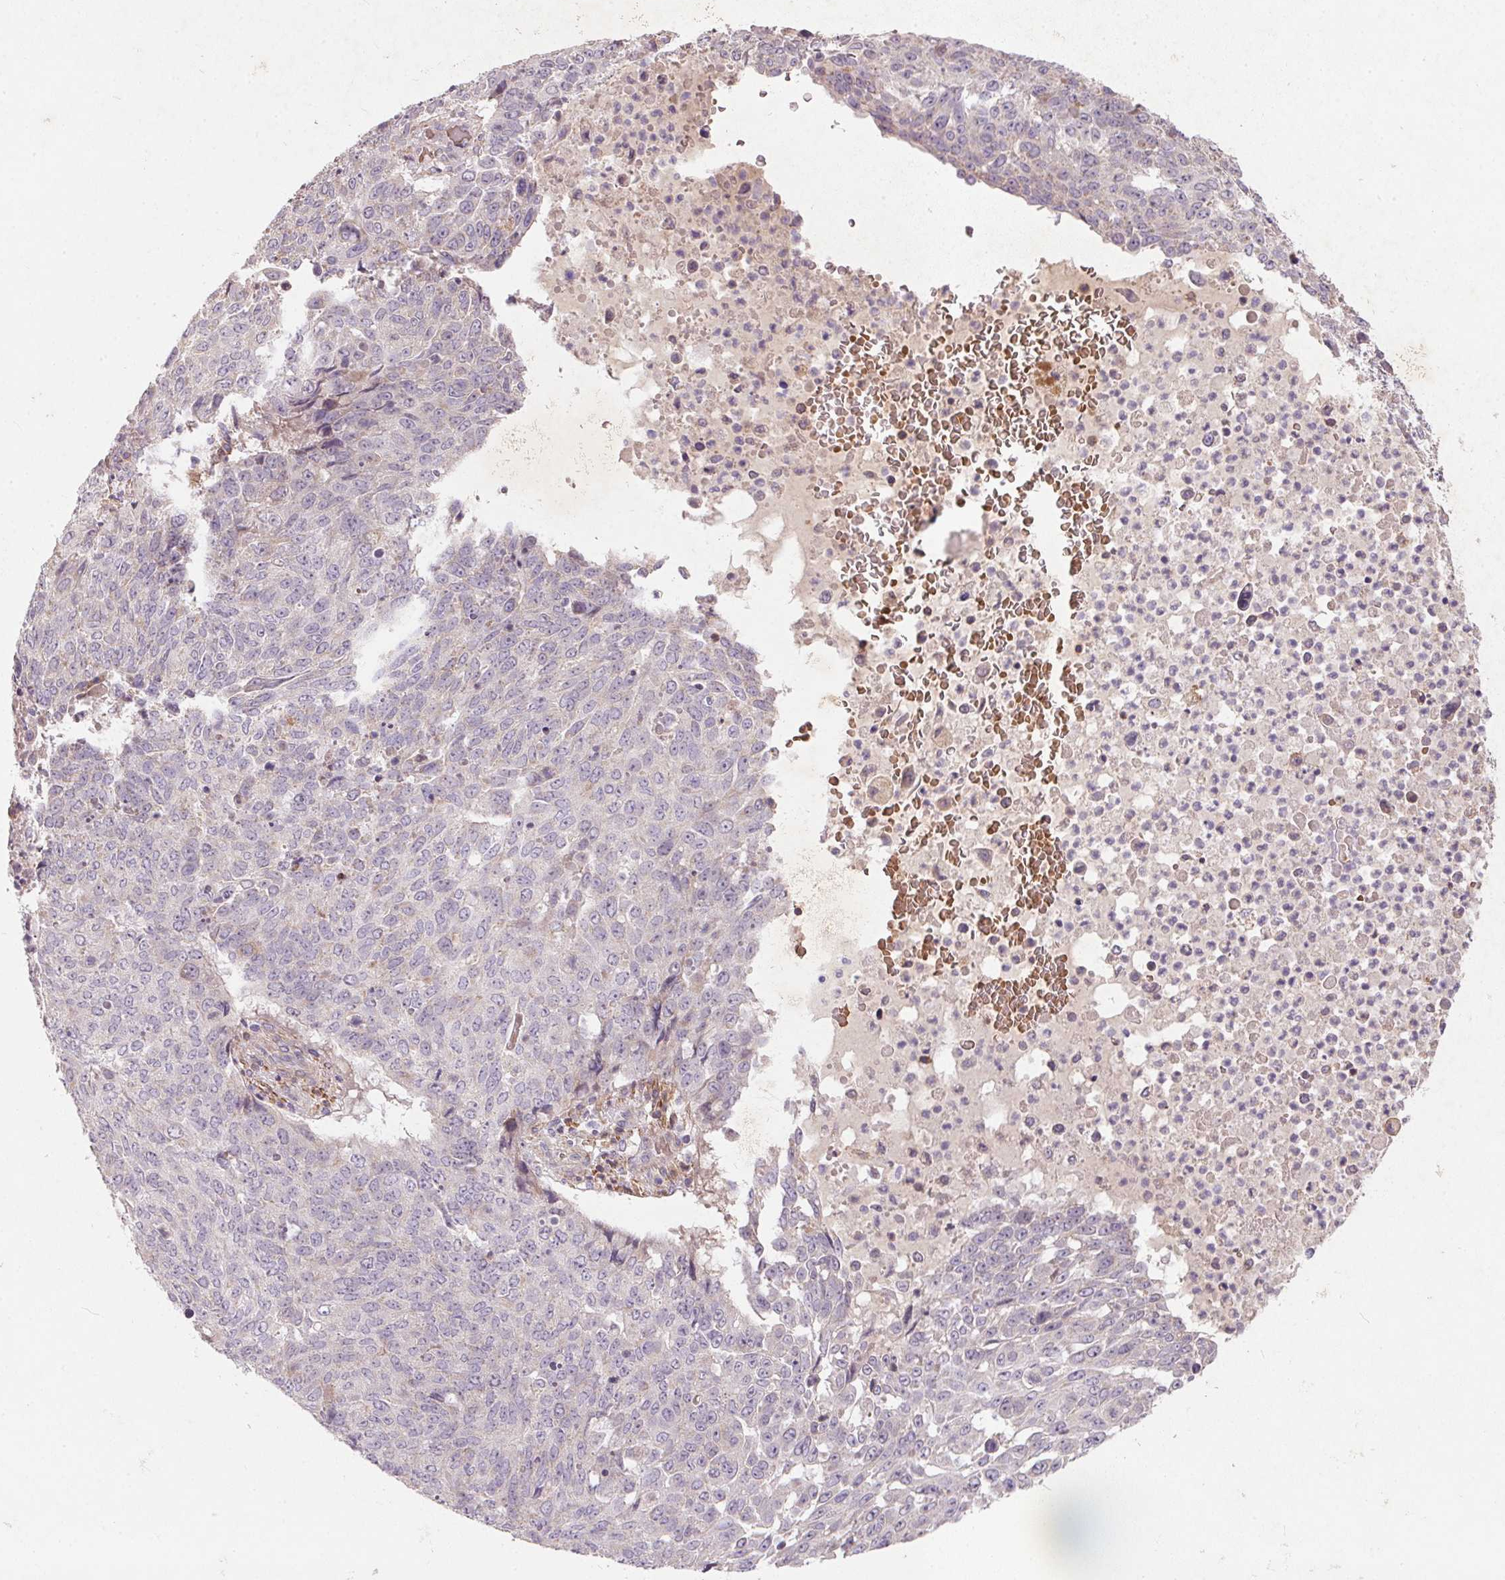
{"staining": {"intensity": "negative", "quantity": "none", "location": "none"}, "tissue": "lung cancer", "cell_type": "Tumor cells", "image_type": "cancer", "snomed": [{"axis": "morphology", "description": "Normal tissue, NOS"}, {"axis": "morphology", "description": "Squamous cell carcinoma, NOS"}, {"axis": "topography", "description": "Bronchus"}, {"axis": "topography", "description": "Lung"}], "caption": "A high-resolution photomicrograph shows immunohistochemistry staining of lung squamous cell carcinoma, which exhibits no significant staining in tumor cells.", "gene": "KCNK15", "patient": {"sex": "male", "age": 64}}